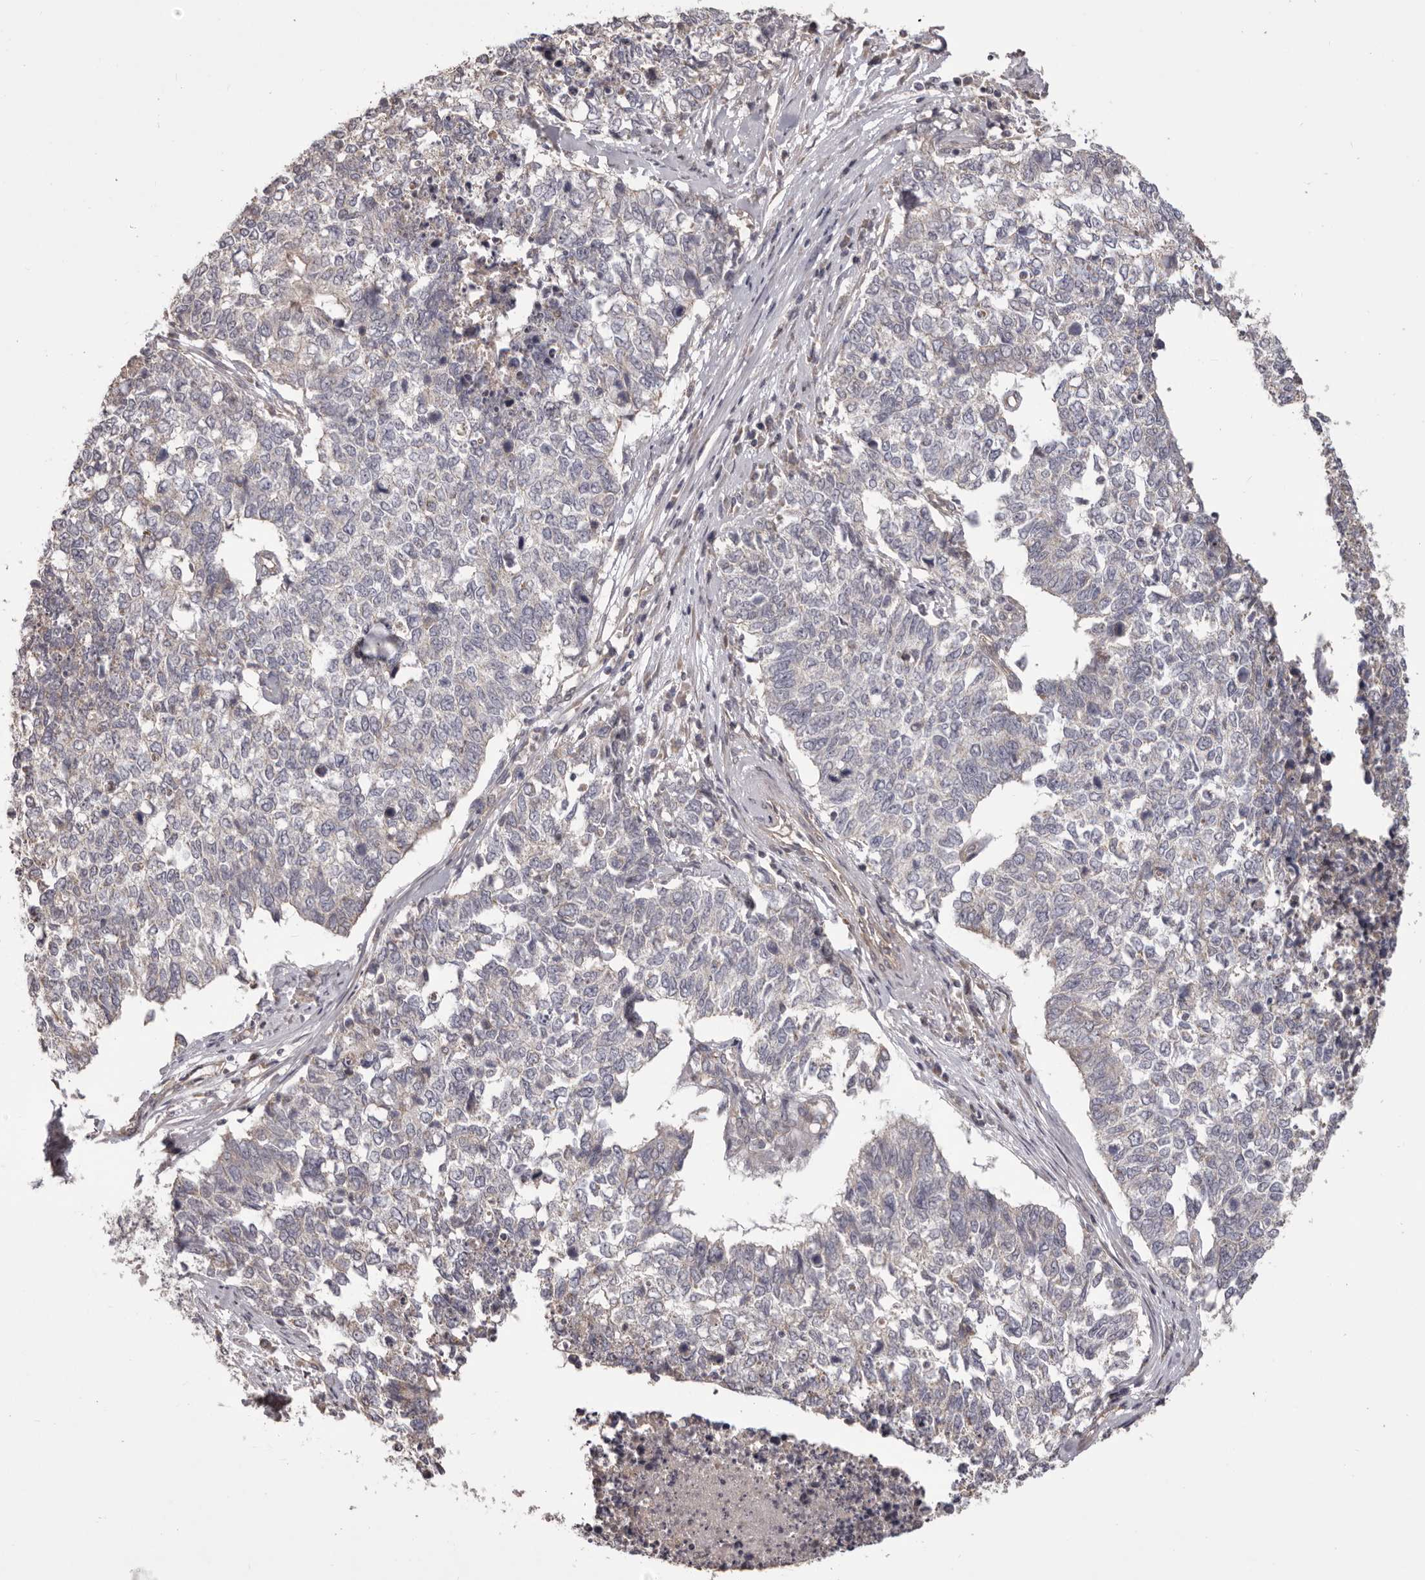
{"staining": {"intensity": "negative", "quantity": "none", "location": "none"}, "tissue": "cervical cancer", "cell_type": "Tumor cells", "image_type": "cancer", "snomed": [{"axis": "morphology", "description": "Squamous cell carcinoma, NOS"}, {"axis": "topography", "description": "Cervix"}], "caption": "Tumor cells are negative for brown protein staining in cervical cancer (squamous cell carcinoma).", "gene": "HRH1", "patient": {"sex": "female", "age": 63}}